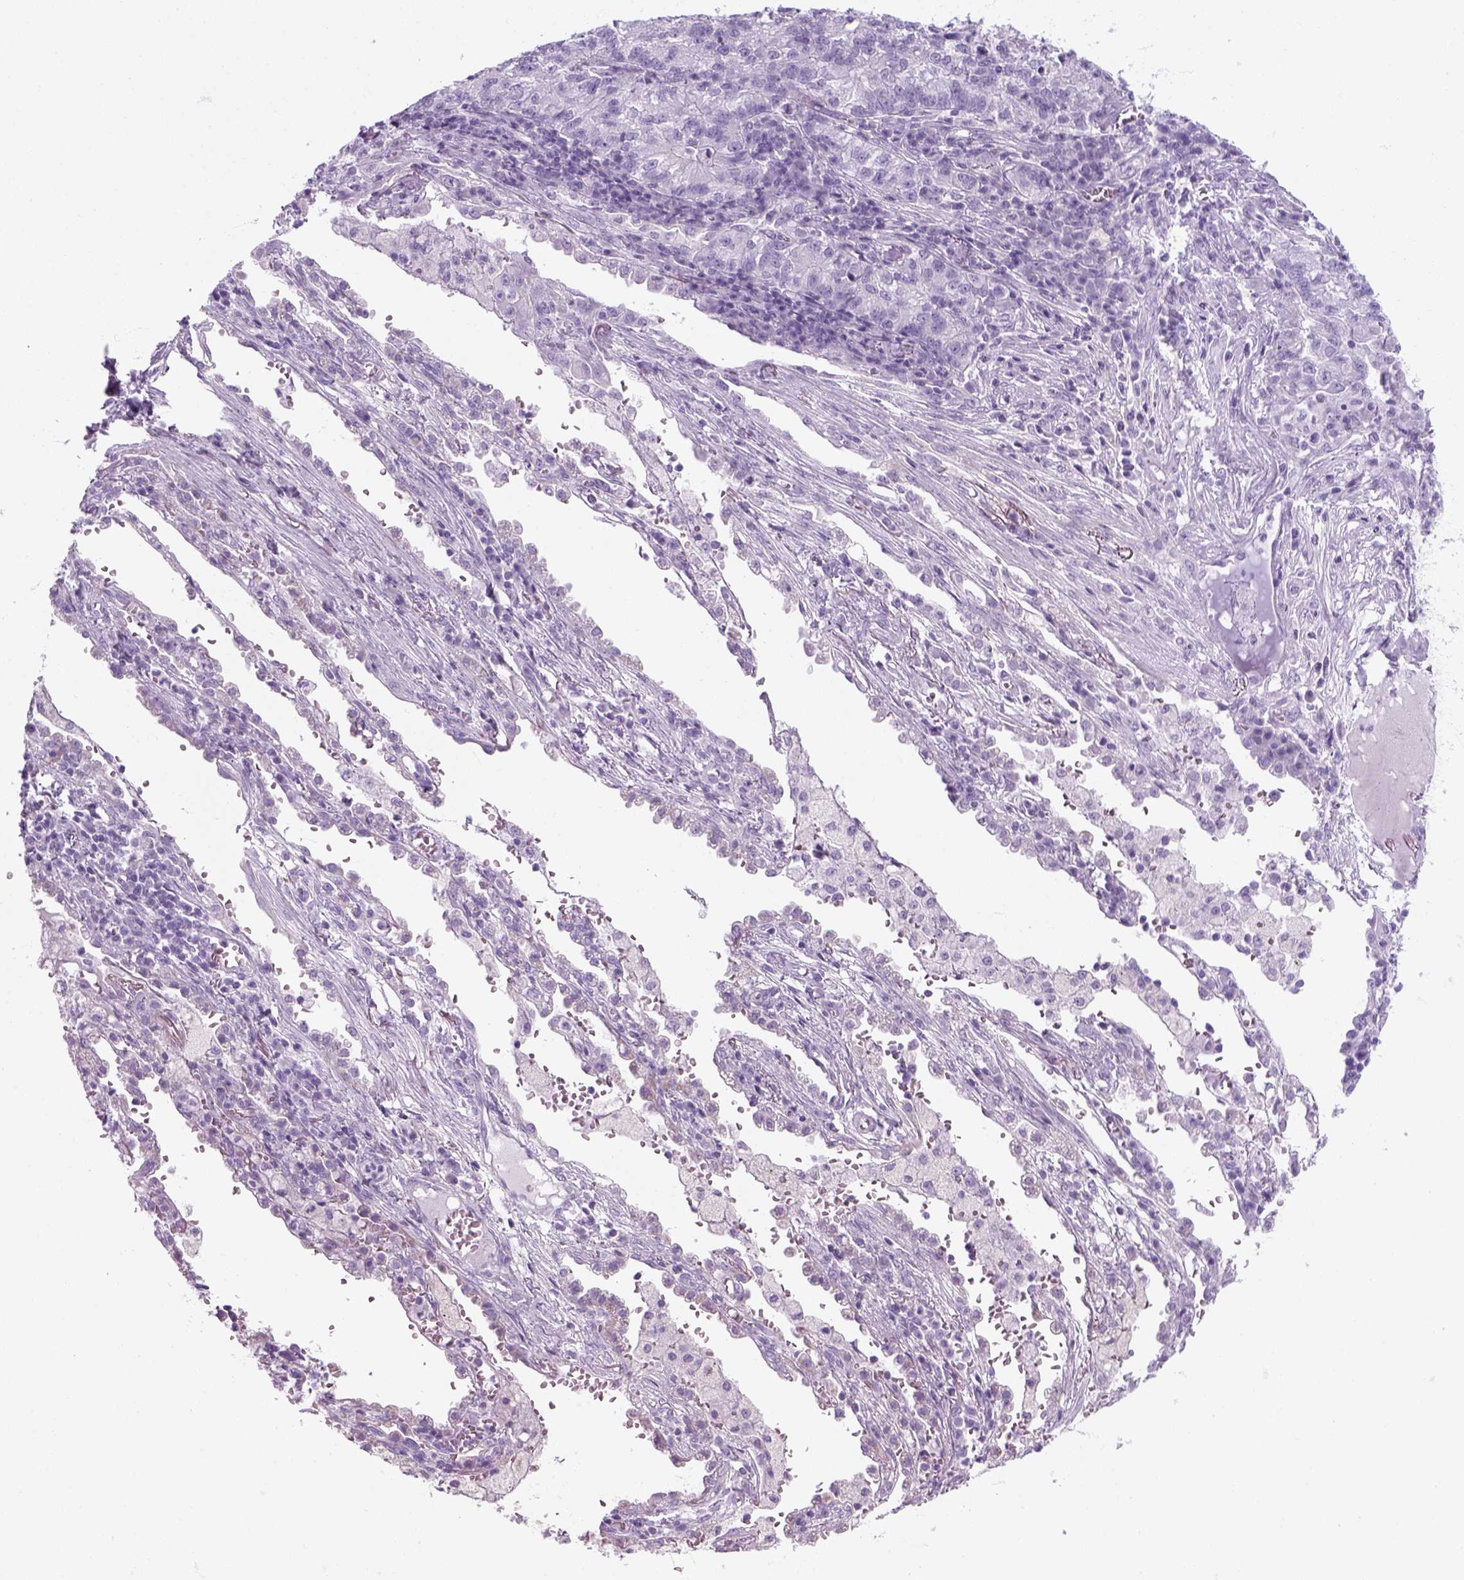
{"staining": {"intensity": "negative", "quantity": "none", "location": "none"}, "tissue": "lung cancer", "cell_type": "Tumor cells", "image_type": "cancer", "snomed": [{"axis": "morphology", "description": "Adenocarcinoma, NOS"}, {"axis": "topography", "description": "Lung"}], "caption": "Photomicrograph shows no significant protein staining in tumor cells of lung adenocarcinoma.", "gene": "SLC12A5", "patient": {"sex": "male", "age": 57}}